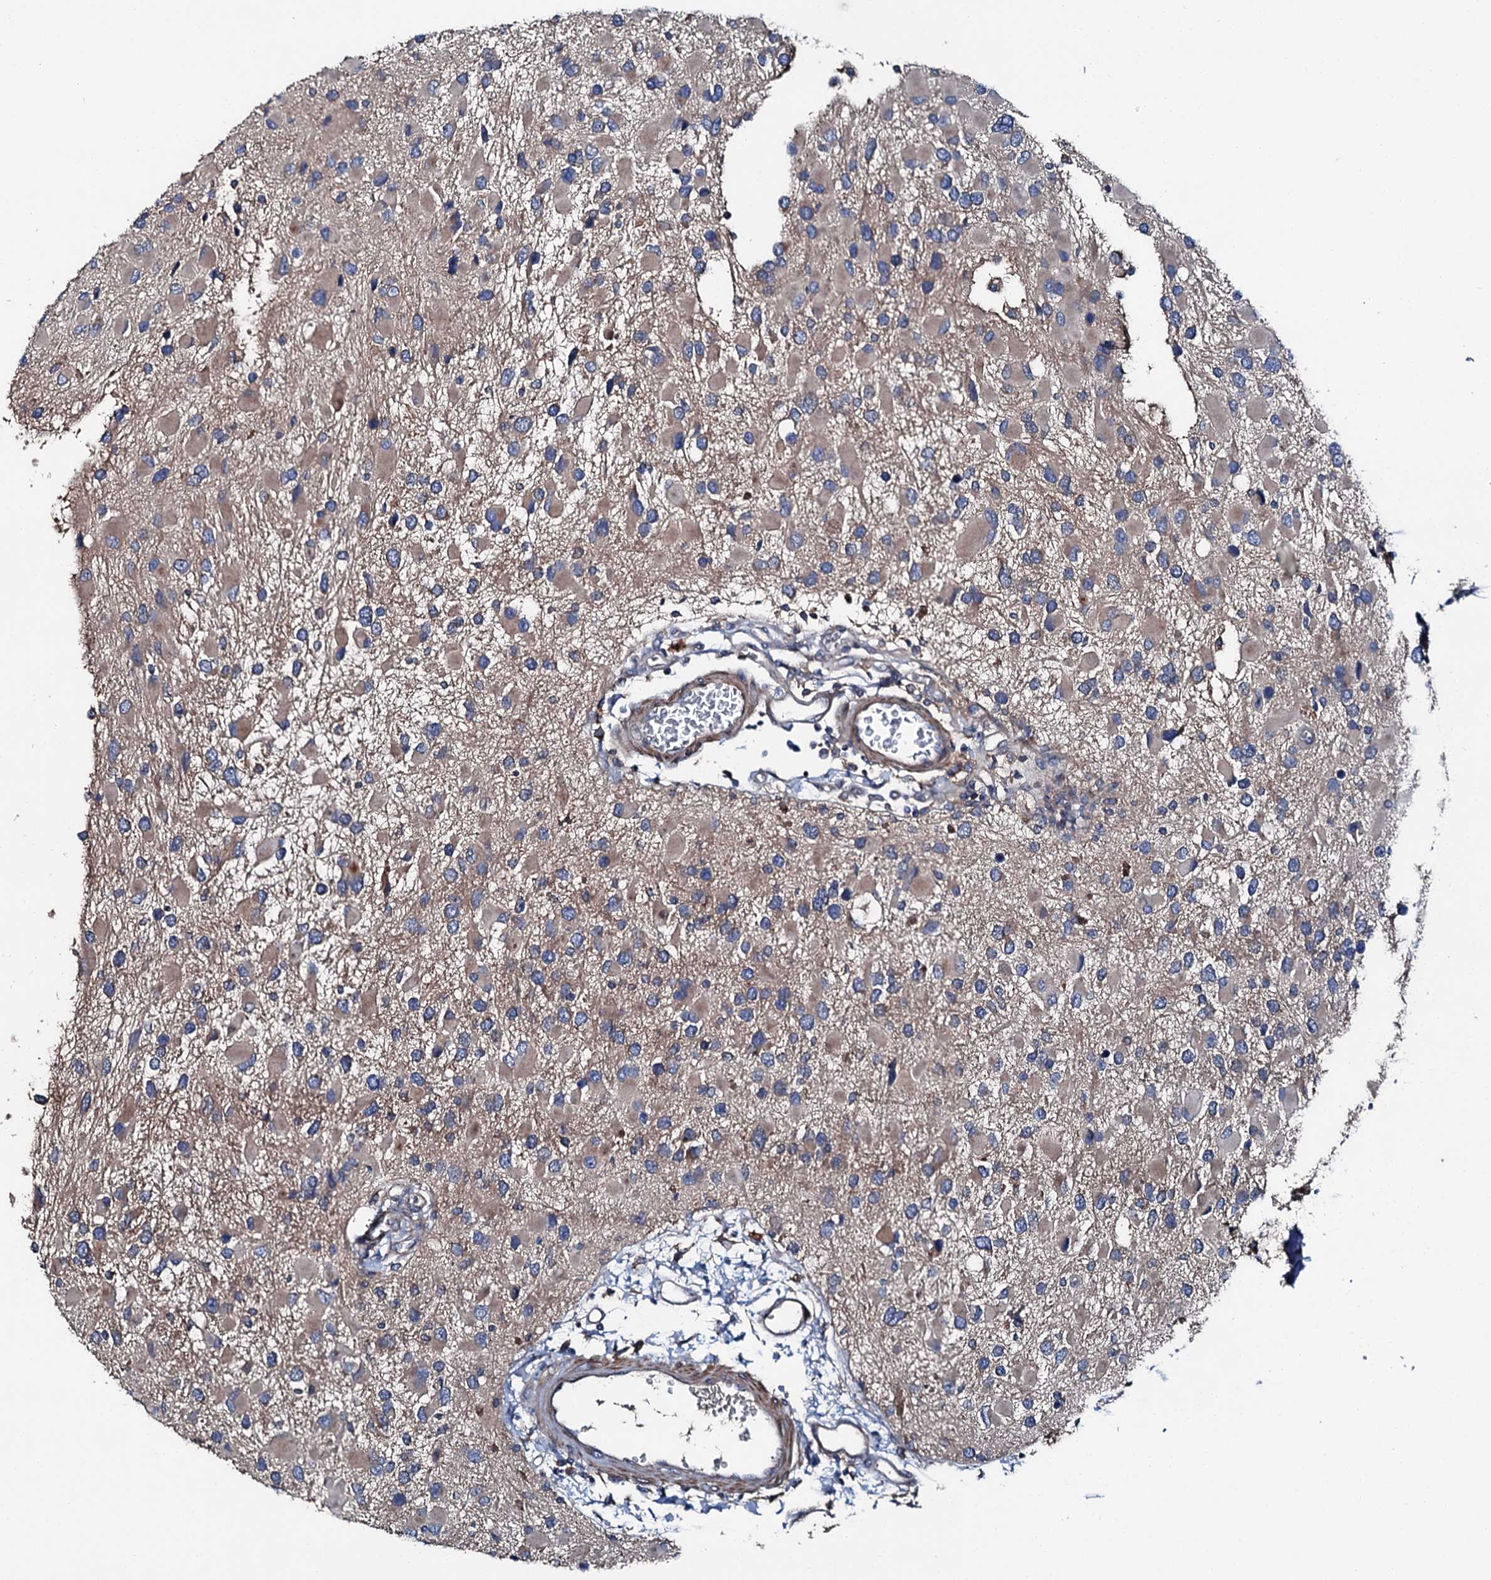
{"staining": {"intensity": "weak", "quantity": "25%-75%", "location": "cytoplasmic/membranous"}, "tissue": "glioma", "cell_type": "Tumor cells", "image_type": "cancer", "snomed": [{"axis": "morphology", "description": "Glioma, malignant, High grade"}, {"axis": "topography", "description": "Brain"}], "caption": "Malignant glioma (high-grade) stained with DAB (3,3'-diaminobenzidine) IHC demonstrates low levels of weak cytoplasmic/membranous expression in approximately 25%-75% of tumor cells. Nuclei are stained in blue.", "gene": "SLC22A25", "patient": {"sex": "male", "age": 53}}